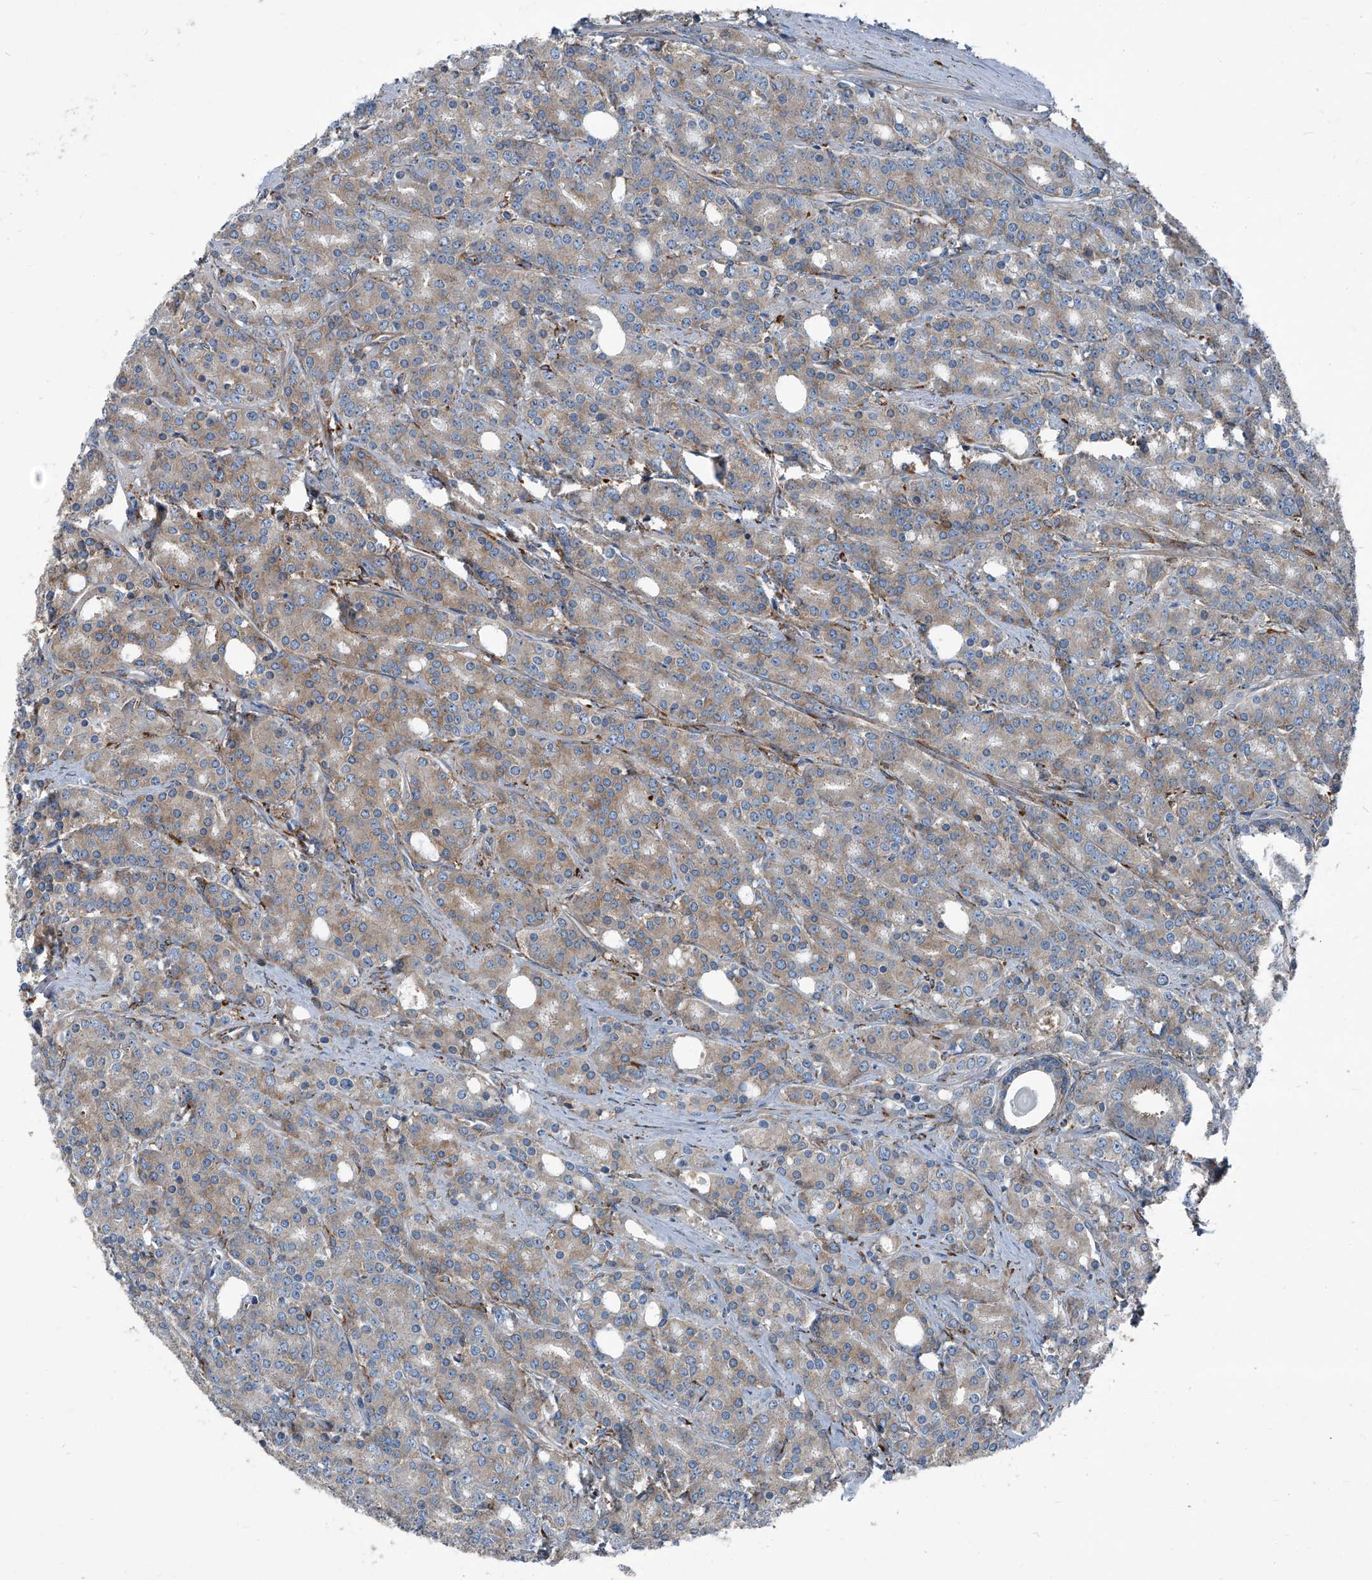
{"staining": {"intensity": "weak", "quantity": ">75%", "location": "cytoplasmic/membranous"}, "tissue": "prostate cancer", "cell_type": "Tumor cells", "image_type": "cancer", "snomed": [{"axis": "morphology", "description": "Adenocarcinoma, High grade"}, {"axis": "topography", "description": "Prostate"}], "caption": "Prostate cancer tissue reveals weak cytoplasmic/membranous staining in approximately >75% of tumor cells, visualized by immunohistochemistry.", "gene": "SEPTIN7", "patient": {"sex": "male", "age": 62}}